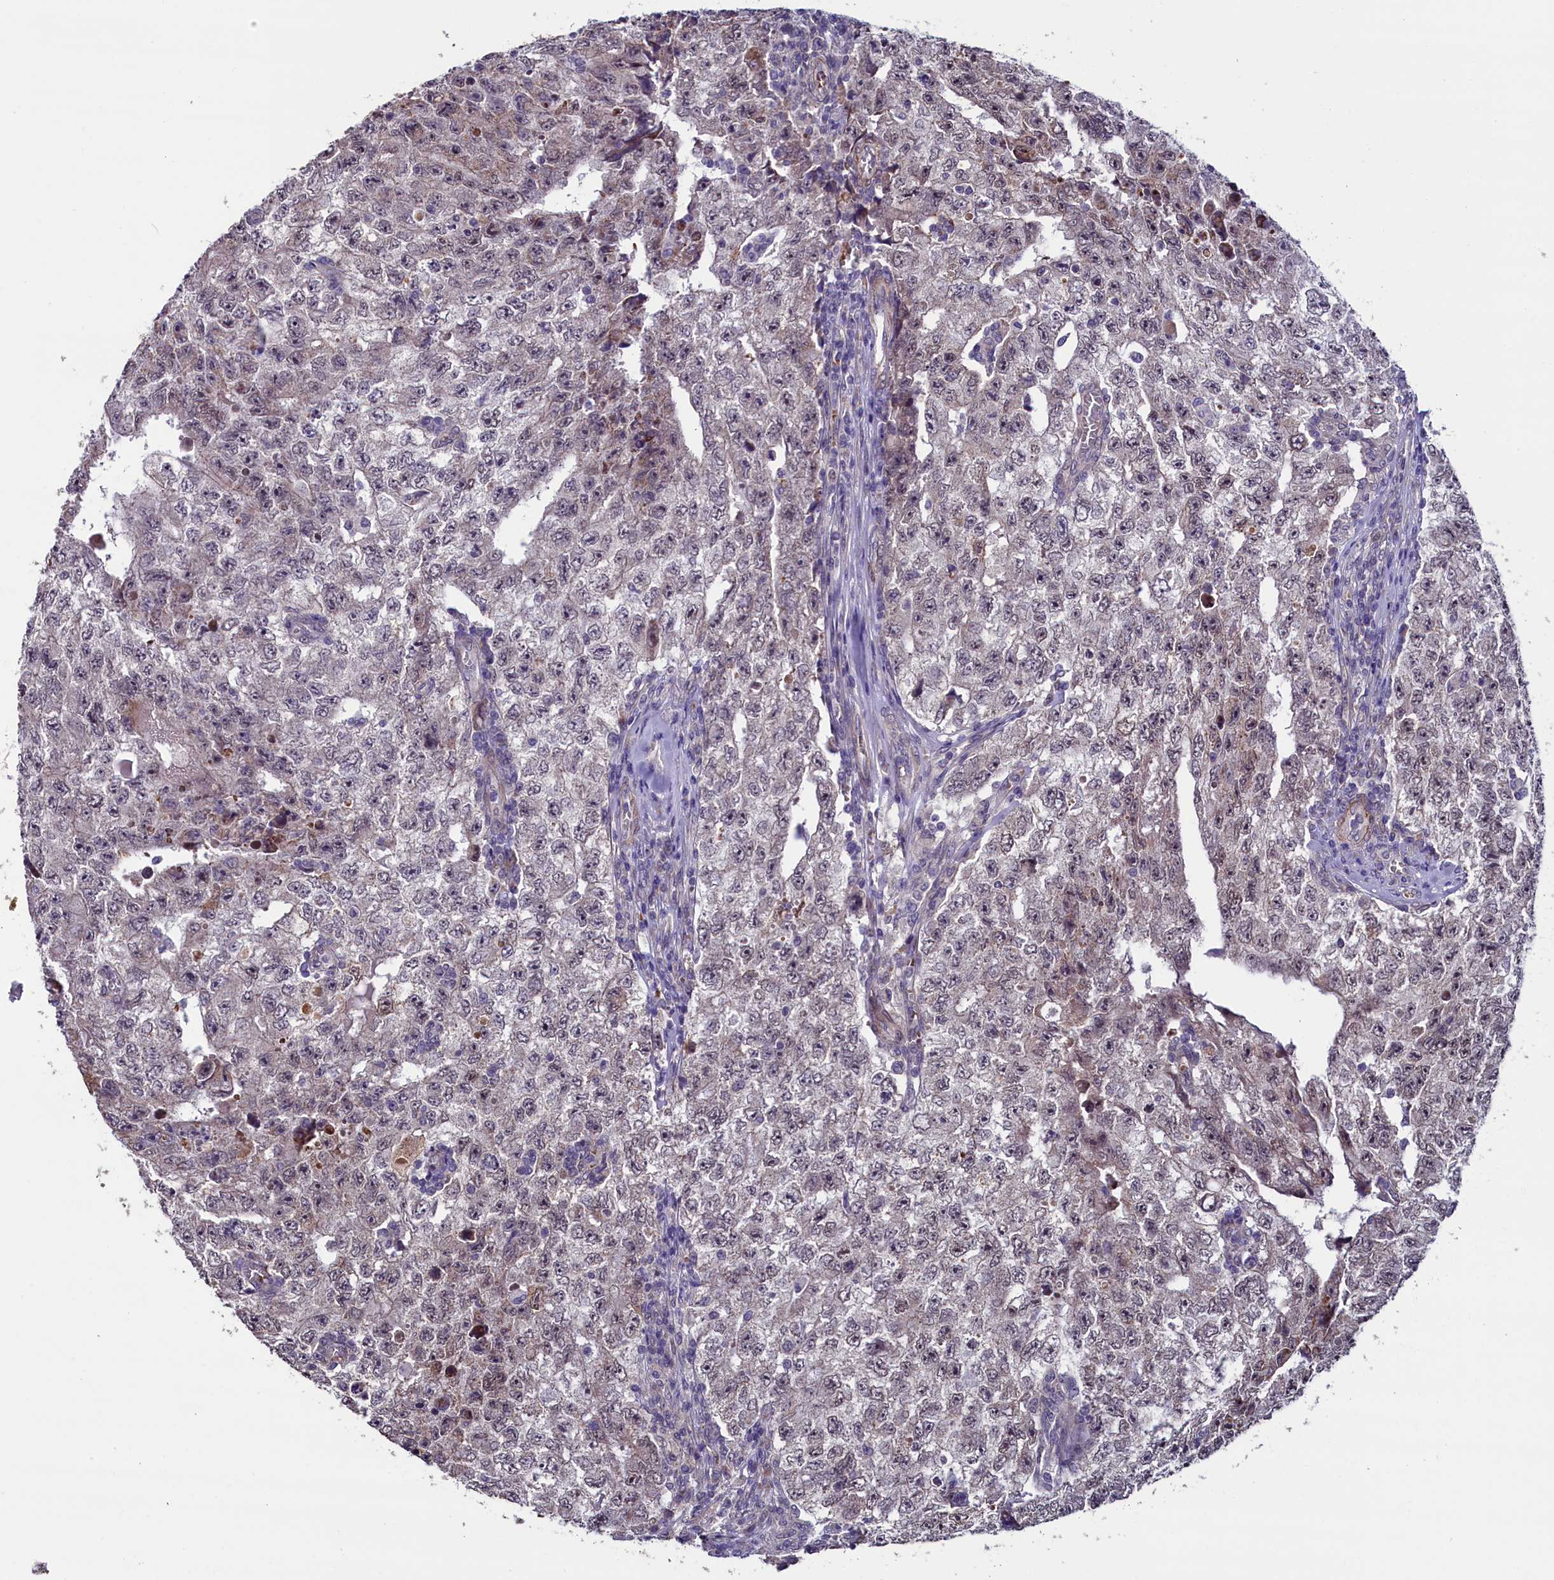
{"staining": {"intensity": "weak", "quantity": "<25%", "location": "nuclear"}, "tissue": "testis cancer", "cell_type": "Tumor cells", "image_type": "cancer", "snomed": [{"axis": "morphology", "description": "Carcinoma, Embryonal, NOS"}, {"axis": "topography", "description": "Testis"}], "caption": "This histopathology image is of testis cancer stained with immunohistochemistry to label a protein in brown with the nuclei are counter-stained blue. There is no expression in tumor cells.", "gene": "SLC39A6", "patient": {"sex": "male", "age": 17}}